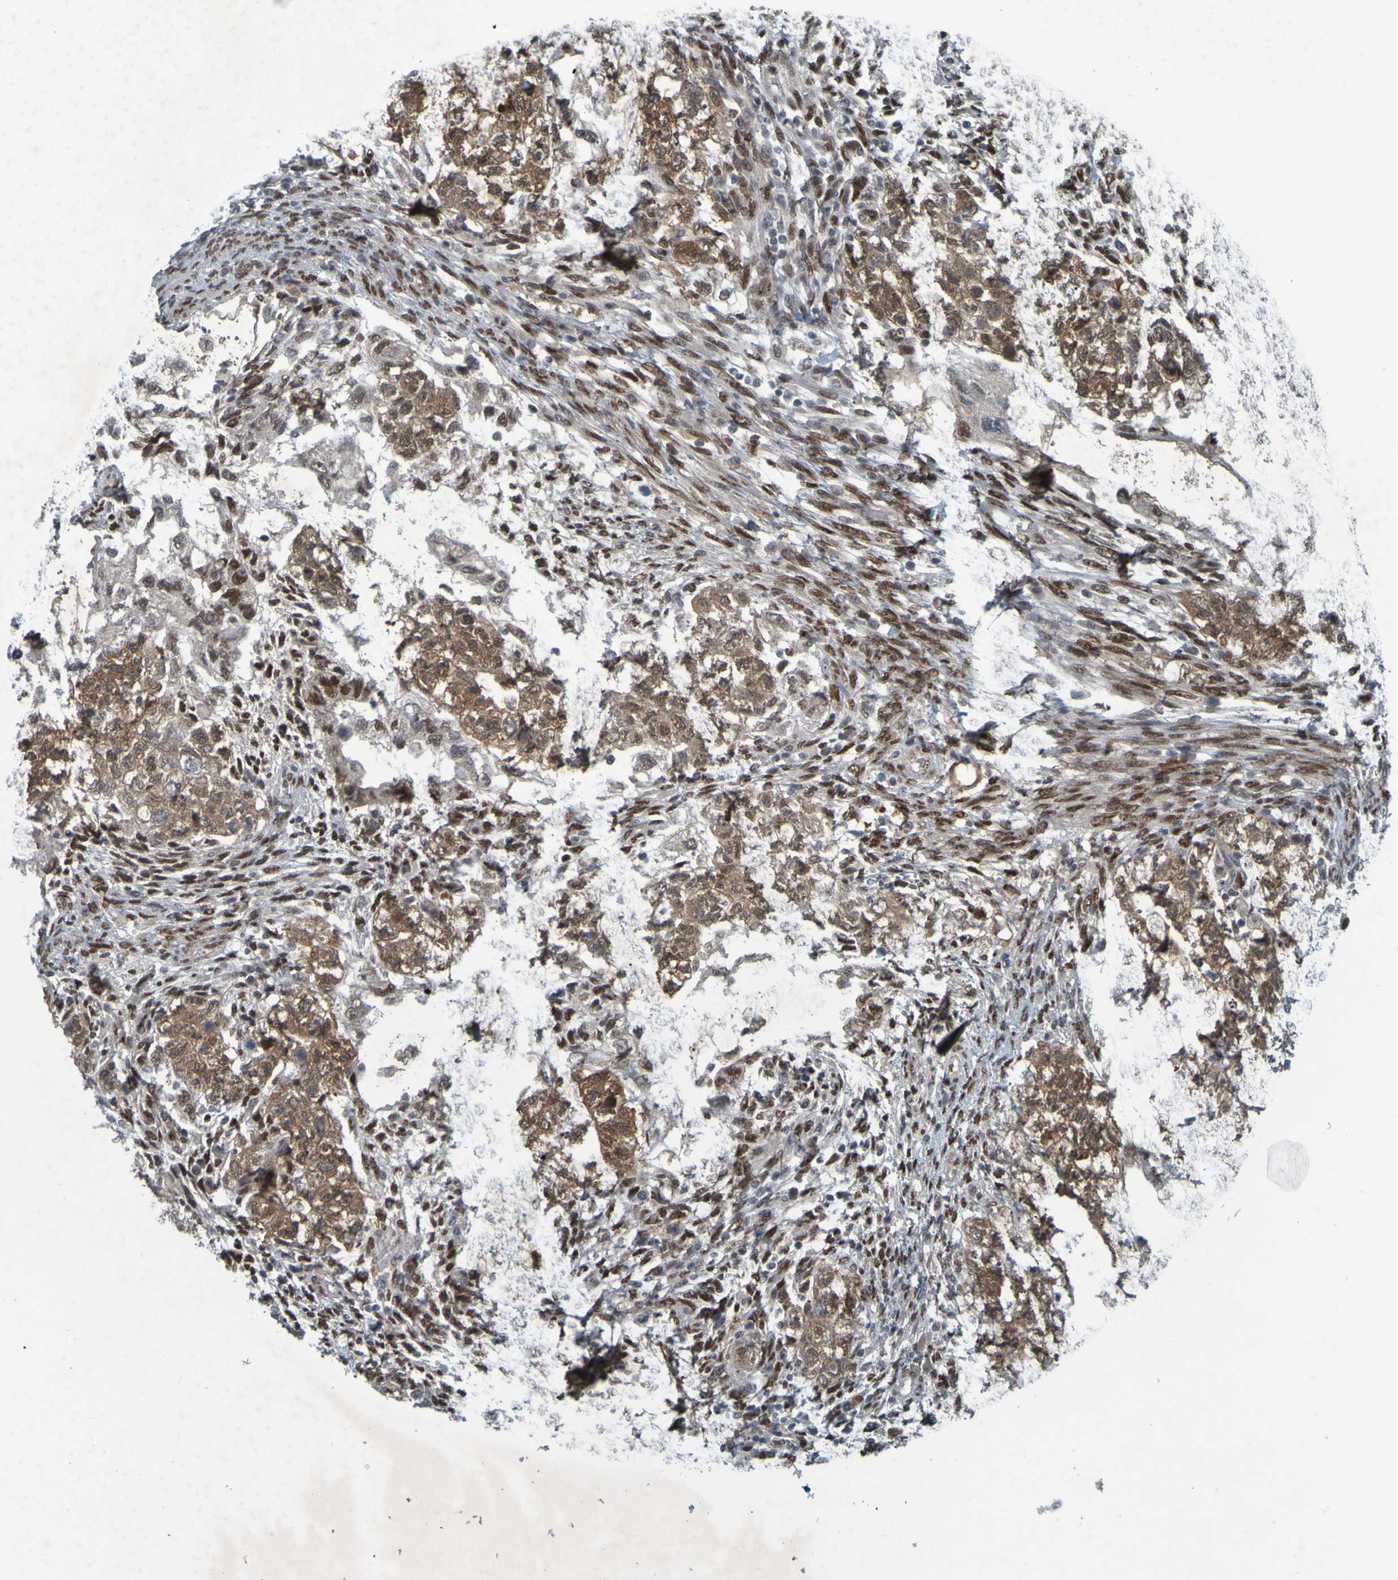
{"staining": {"intensity": "moderate", "quantity": ">75%", "location": "cytoplasmic/membranous"}, "tissue": "testis cancer", "cell_type": "Tumor cells", "image_type": "cancer", "snomed": [{"axis": "morphology", "description": "Normal tissue, NOS"}, {"axis": "morphology", "description": "Carcinoma, Embryonal, NOS"}, {"axis": "topography", "description": "Testis"}], "caption": "Human testis embryonal carcinoma stained with a brown dye reveals moderate cytoplasmic/membranous positive expression in approximately >75% of tumor cells.", "gene": "MCPH1", "patient": {"sex": "male", "age": 36}}